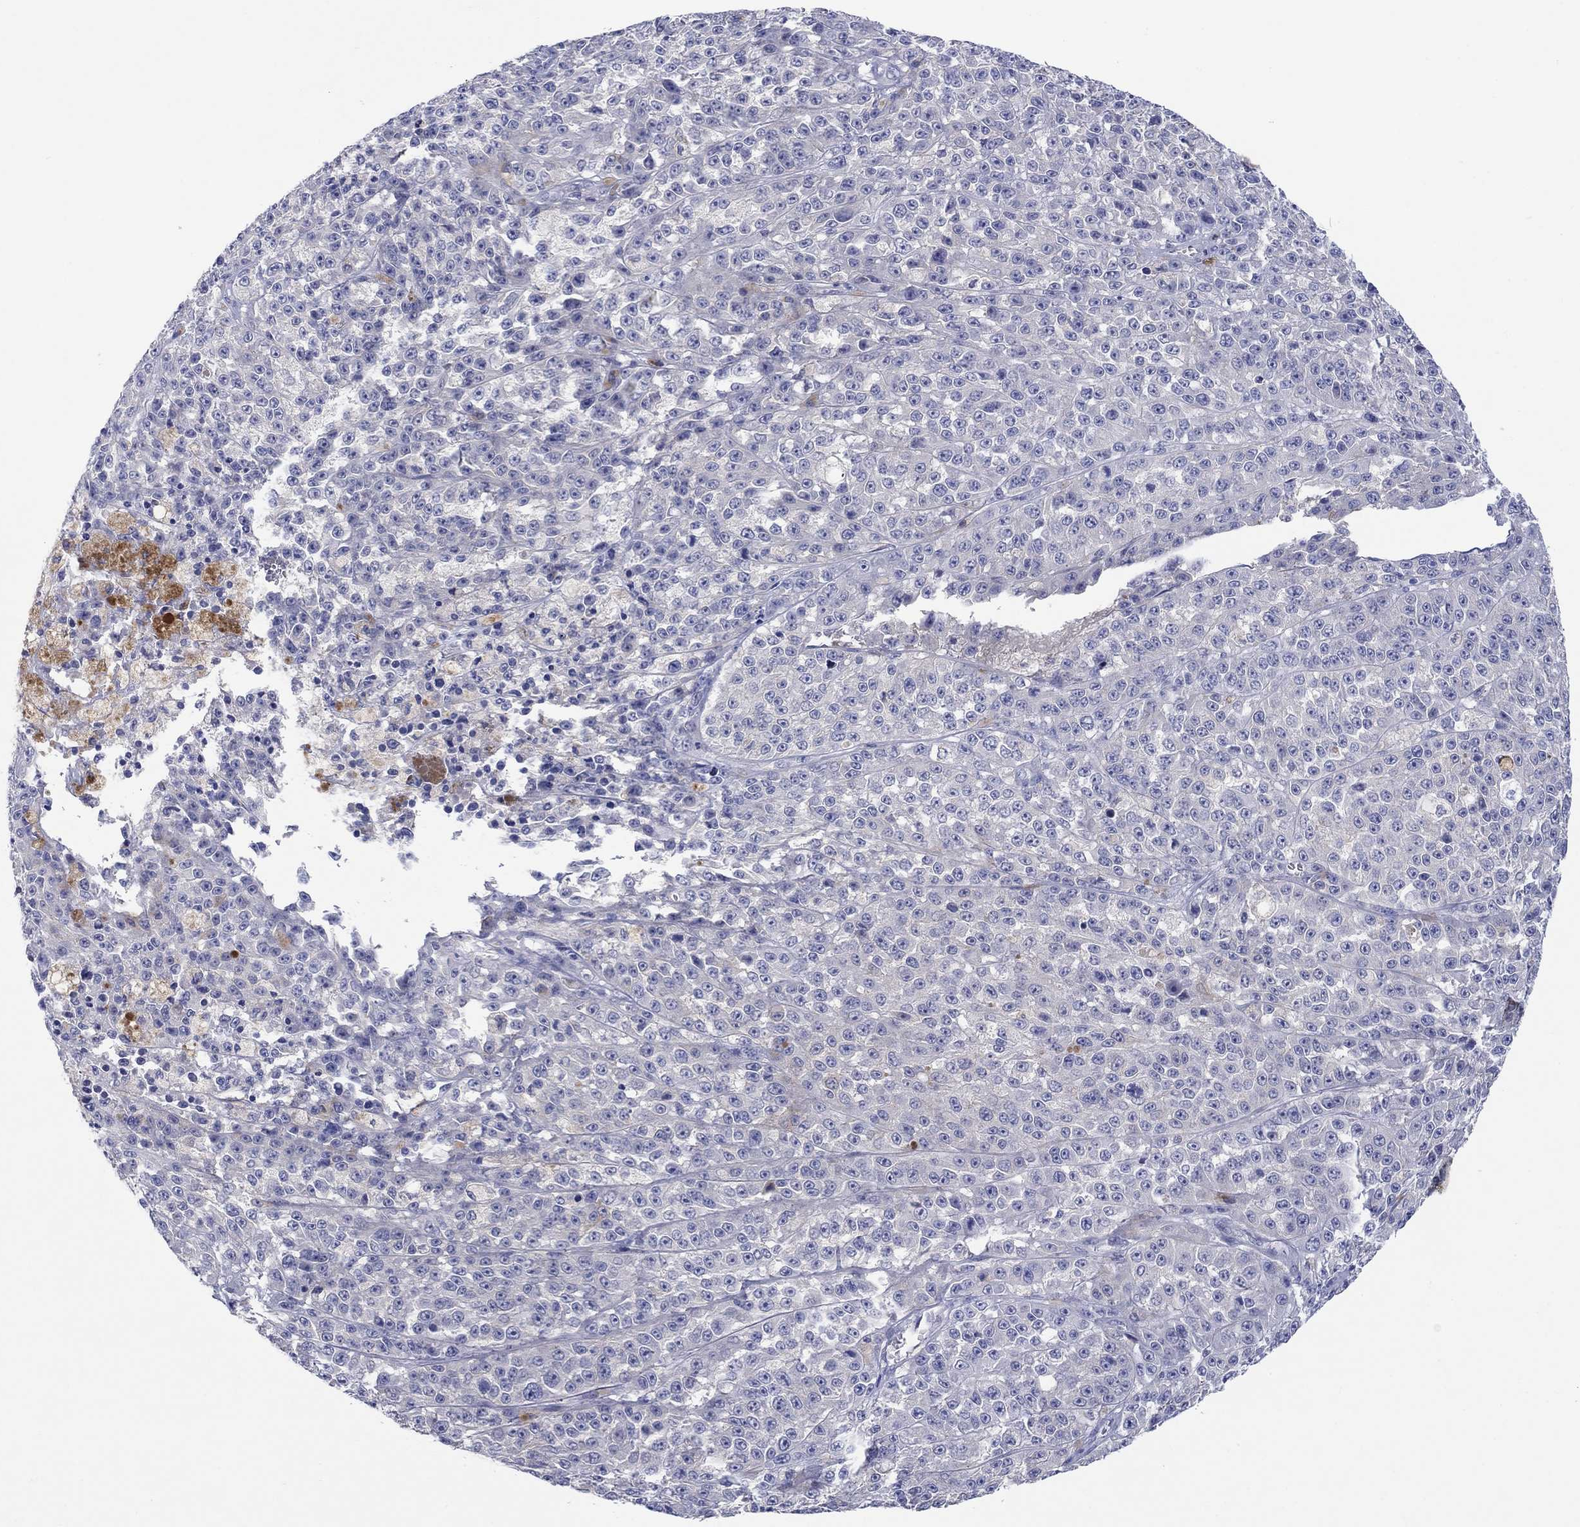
{"staining": {"intensity": "negative", "quantity": "none", "location": "none"}, "tissue": "melanoma", "cell_type": "Tumor cells", "image_type": "cancer", "snomed": [{"axis": "morphology", "description": "Malignant melanoma, NOS"}, {"axis": "topography", "description": "Skin"}], "caption": "Immunohistochemical staining of human malignant melanoma exhibits no significant positivity in tumor cells.", "gene": "HDC", "patient": {"sex": "female", "age": 58}}